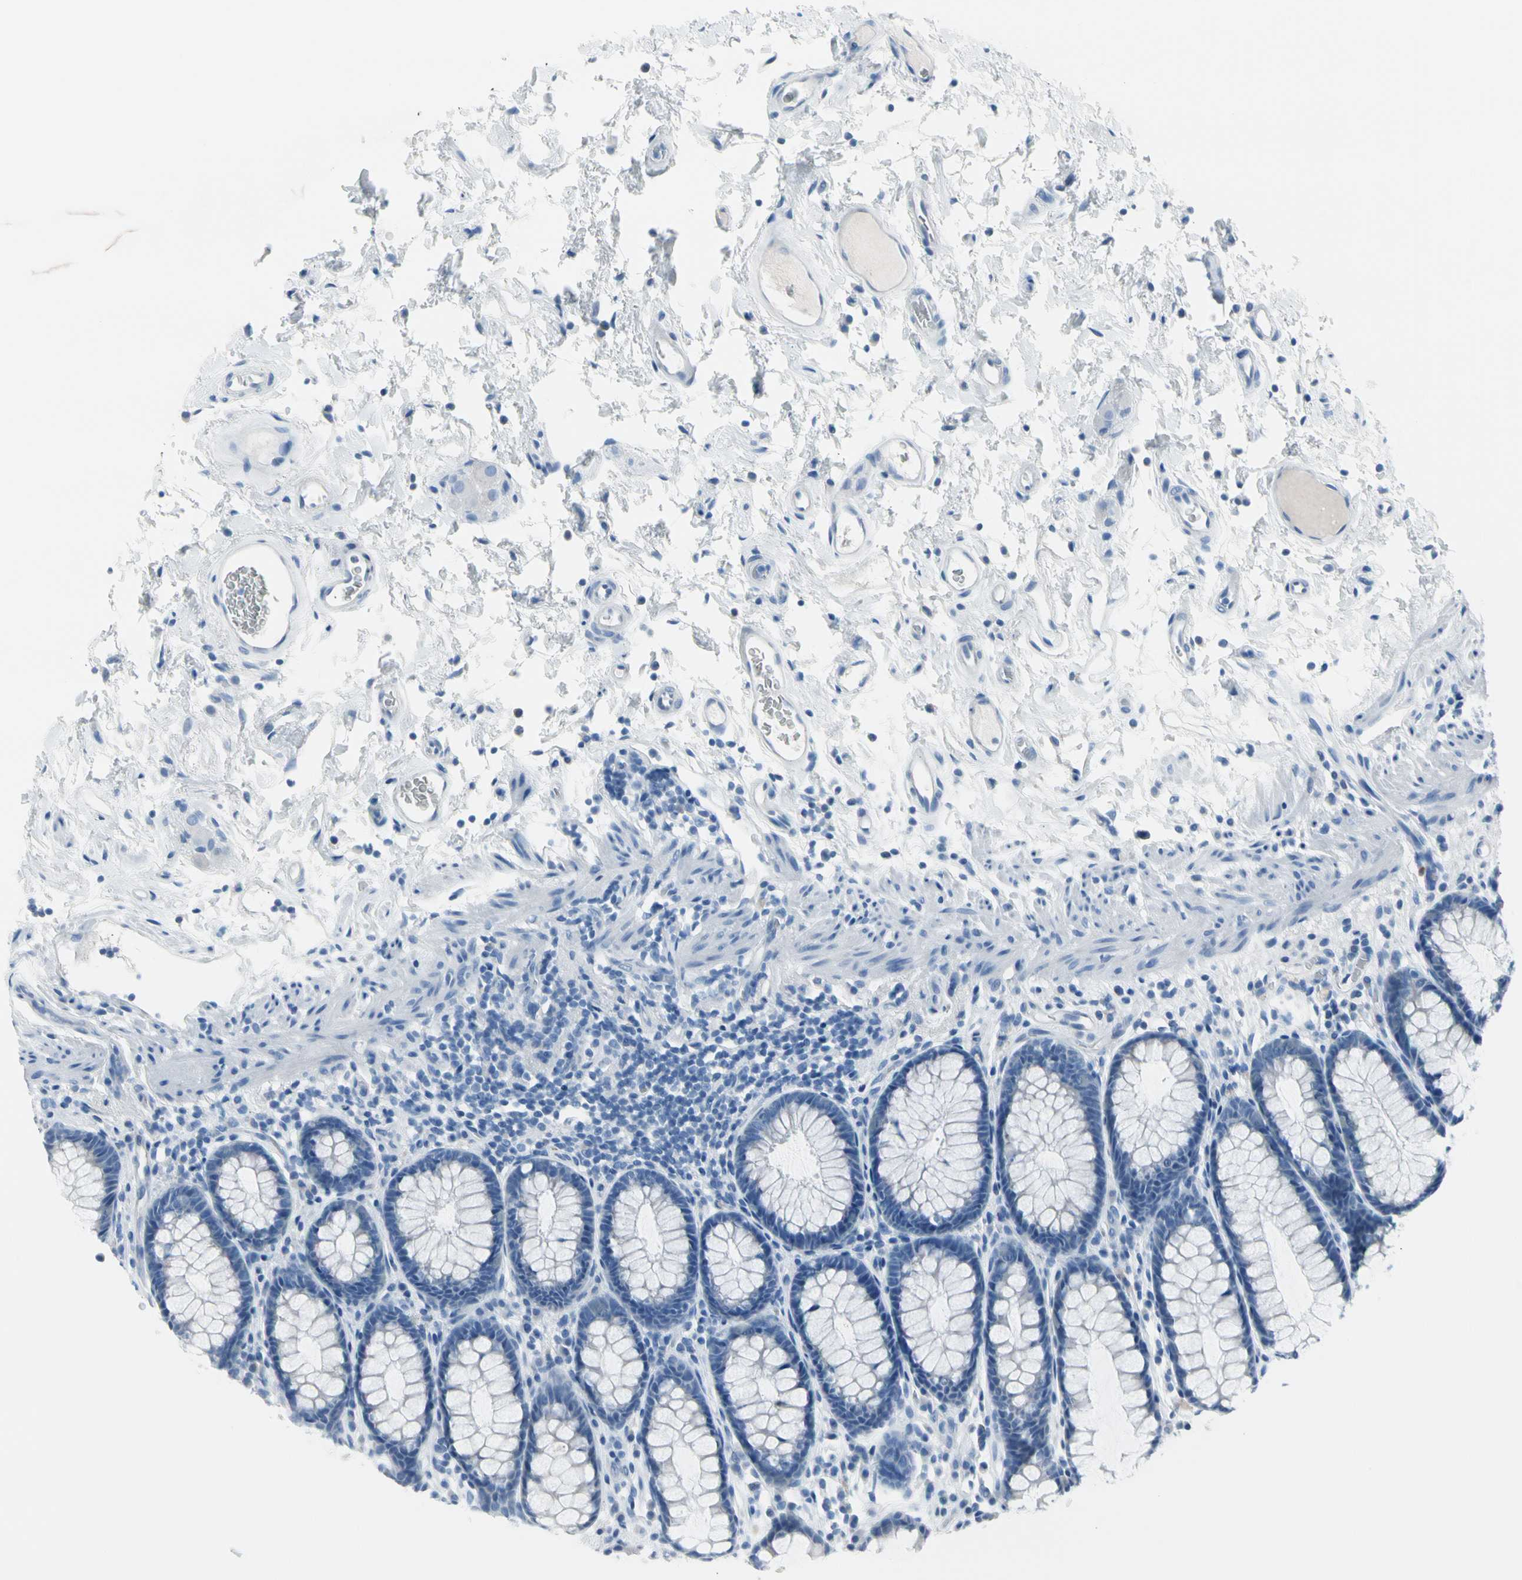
{"staining": {"intensity": "negative", "quantity": "none", "location": "none"}, "tissue": "rectum", "cell_type": "Glandular cells", "image_type": "normal", "snomed": [{"axis": "morphology", "description": "Normal tissue, NOS"}, {"axis": "topography", "description": "Rectum"}], "caption": "High power microscopy image of an immunohistochemistry image of unremarkable rectum, revealing no significant positivity in glandular cells. (DAB (3,3'-diaminobenzidine) immunohistochemistry visualized using brightfield microscopy, high magnification).", "gene": "TPO", "patient": {"sex": "male", "age": 92}}